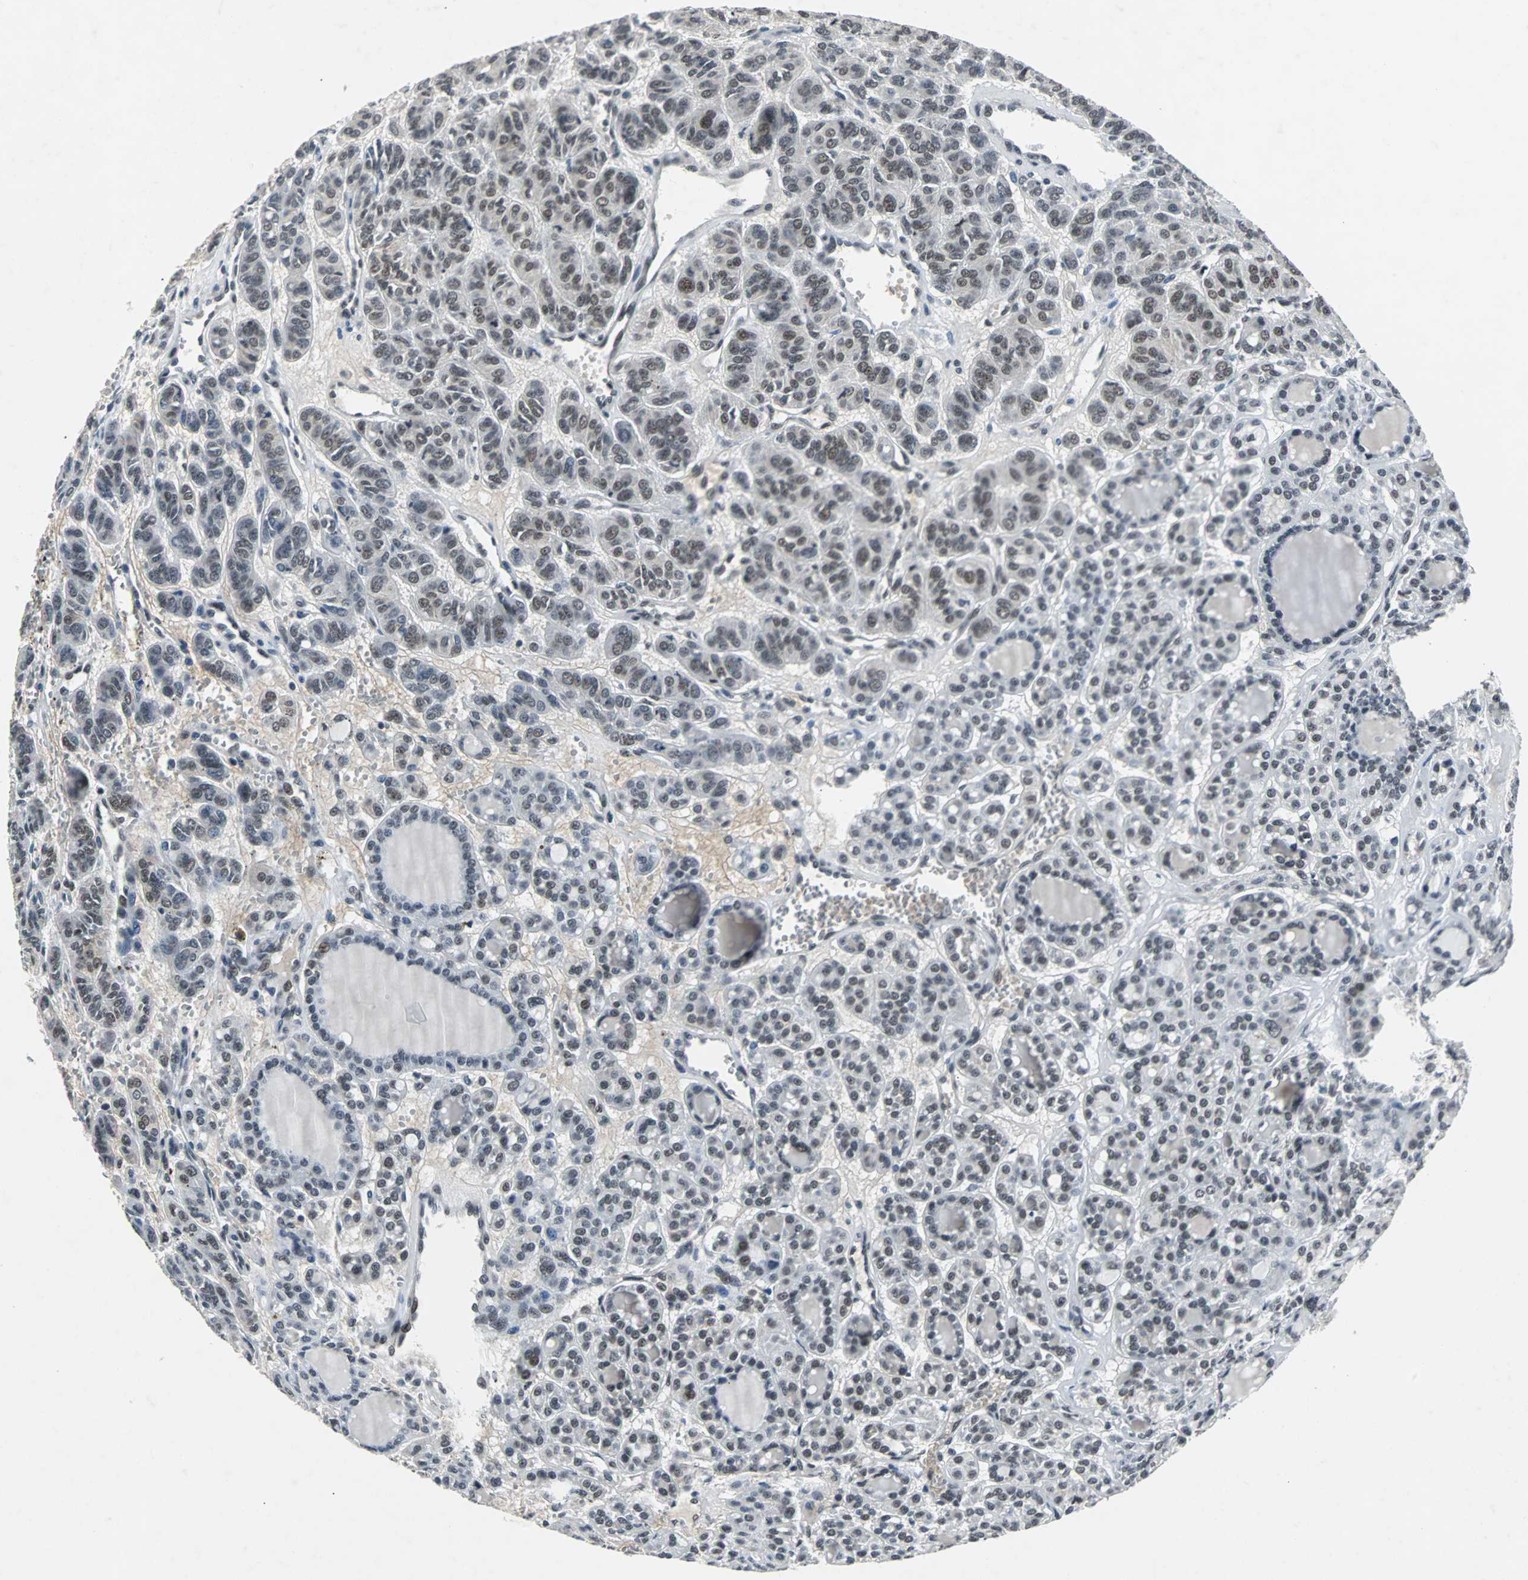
{"staining": {"intensity": "weak", "quantity": "25%-75%", "location": "nuclear"}, "tissue": "thyroid cancer", "cell_type": "Tumor cells", "image_type": "cancer", "snomed": [{"axis": "morphology", "description": "Follicular adenoma carcinoma, NOS"}, {"axis": "topography", "description": "Thyroid gland"}], "caption": "IHC (DAB) staining of thyroid cancer exhibits weak nuclear protein expression in approximately 25%-75% of tumor cells.", "gene": "USP28", "patient": {"sex": "female", "age": 71}}